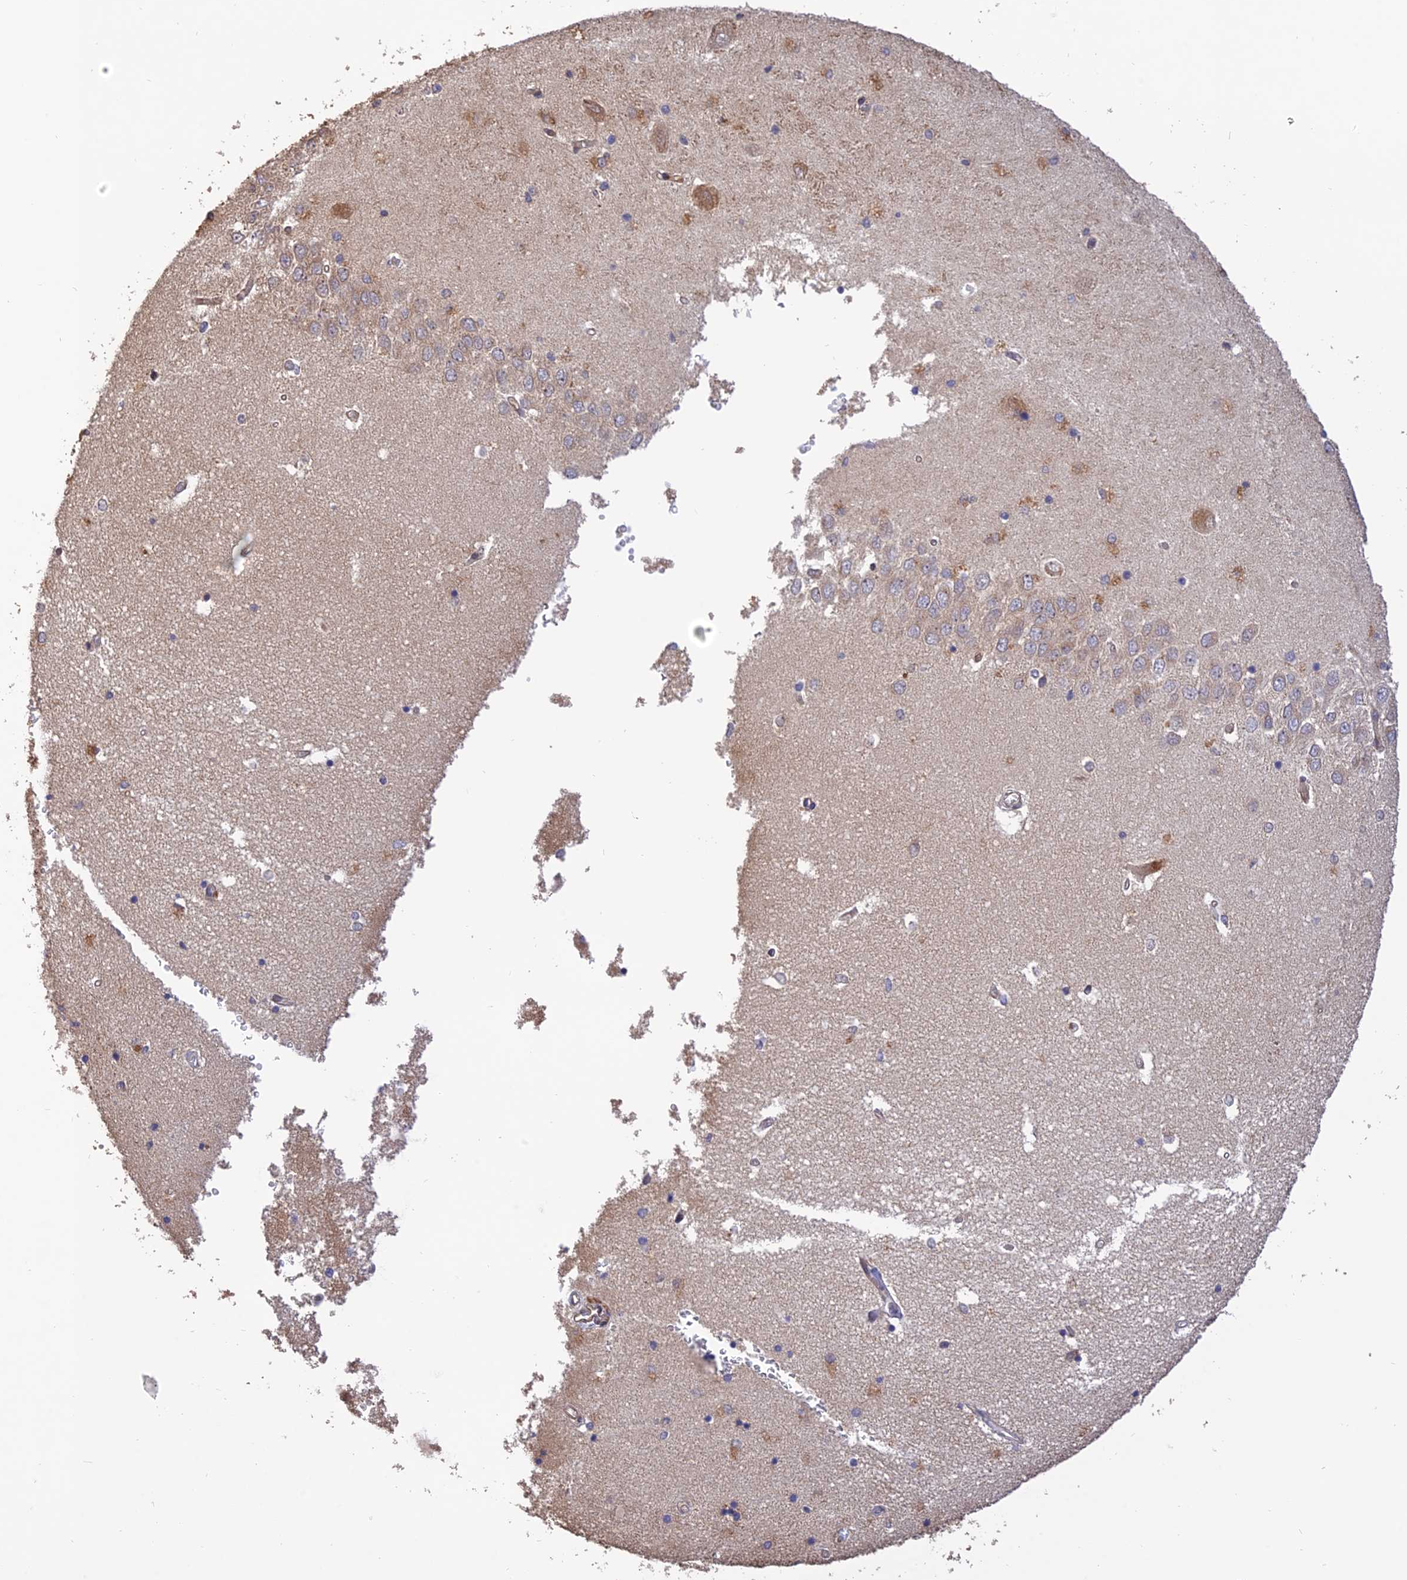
{"staining": {"intensity": "weak", "quantity": "<25%", "location": "cytoplasmic/membranous"}, "tissue": "hippocampus", "cell_type": "Glial cells", "image_type": "normal", "snomed": [{"axis": "morphology", "description": "Normal tissue, NOS"}, {"axis": "topography", "description": "Hippocampus"}], "caption": "Immunohistochemistry histopathology image of benign hippocampus: human hippocampus stained with DAB (3,3'-diaminobenzidine) reveals no significant protein positivity in glial cells.", "gene": "CREBL2", "patient": {"sex": "male", "age": 45}}